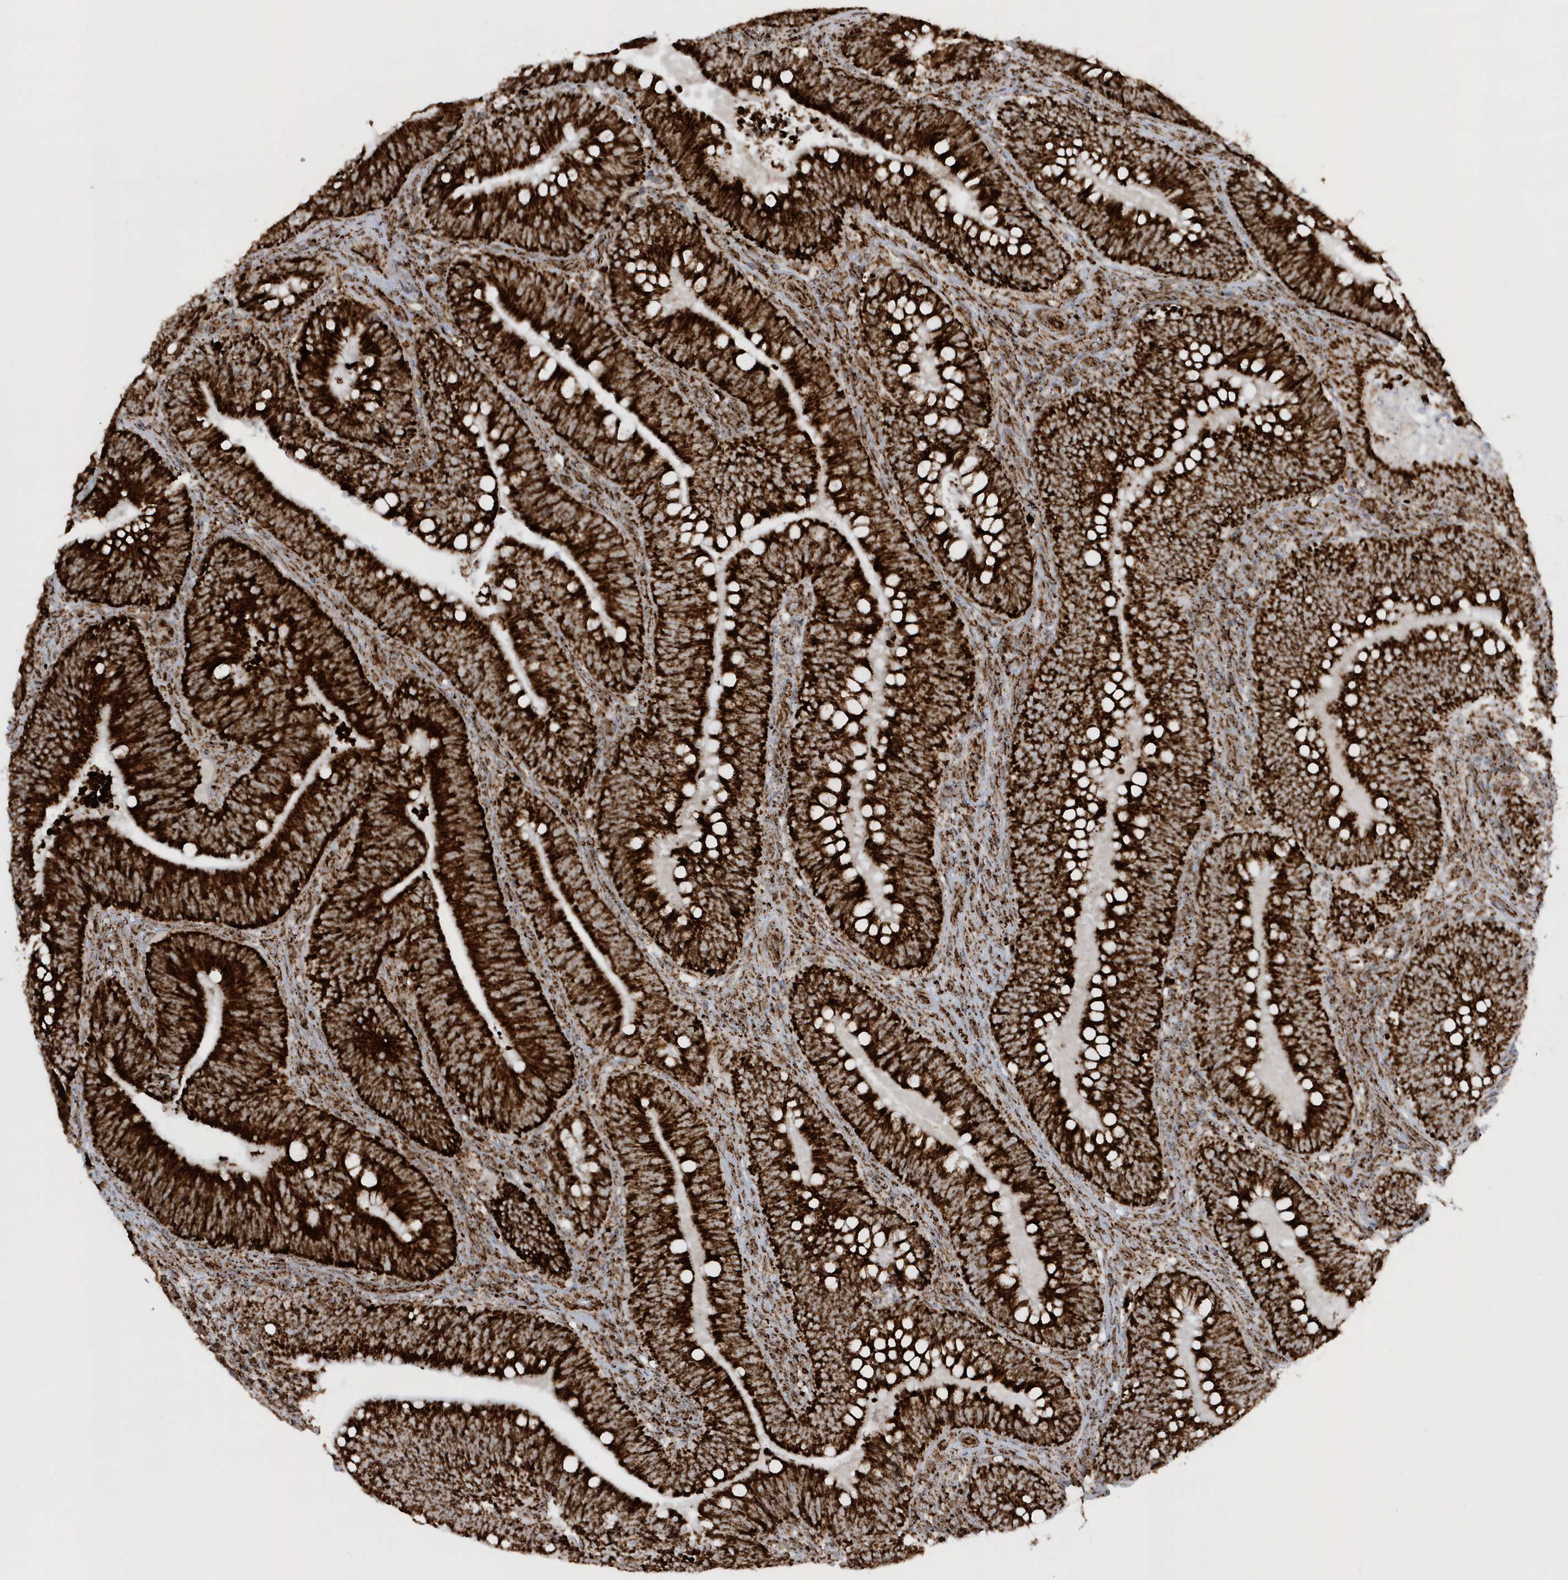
{"staining": {"intensity": "strong", "quantity": ">75%", "location": "cytoplasmic/membranous"}, "tissue": "colorectal cancer", "cell_type": "Tumor cells", "image_type": "cancer", "snomed": [{"axis": "morphology", "description": "Normal tissue, NOS"}, {"axis": "topography", "description": "Colon"}], "caption": "Strong cytoplasmic/membranous expression is appreciated in approximately >75% of tumor cells in colorectal cancer.", "gene": "CRY2", "patient": {"sex": "female", "age": 82}}